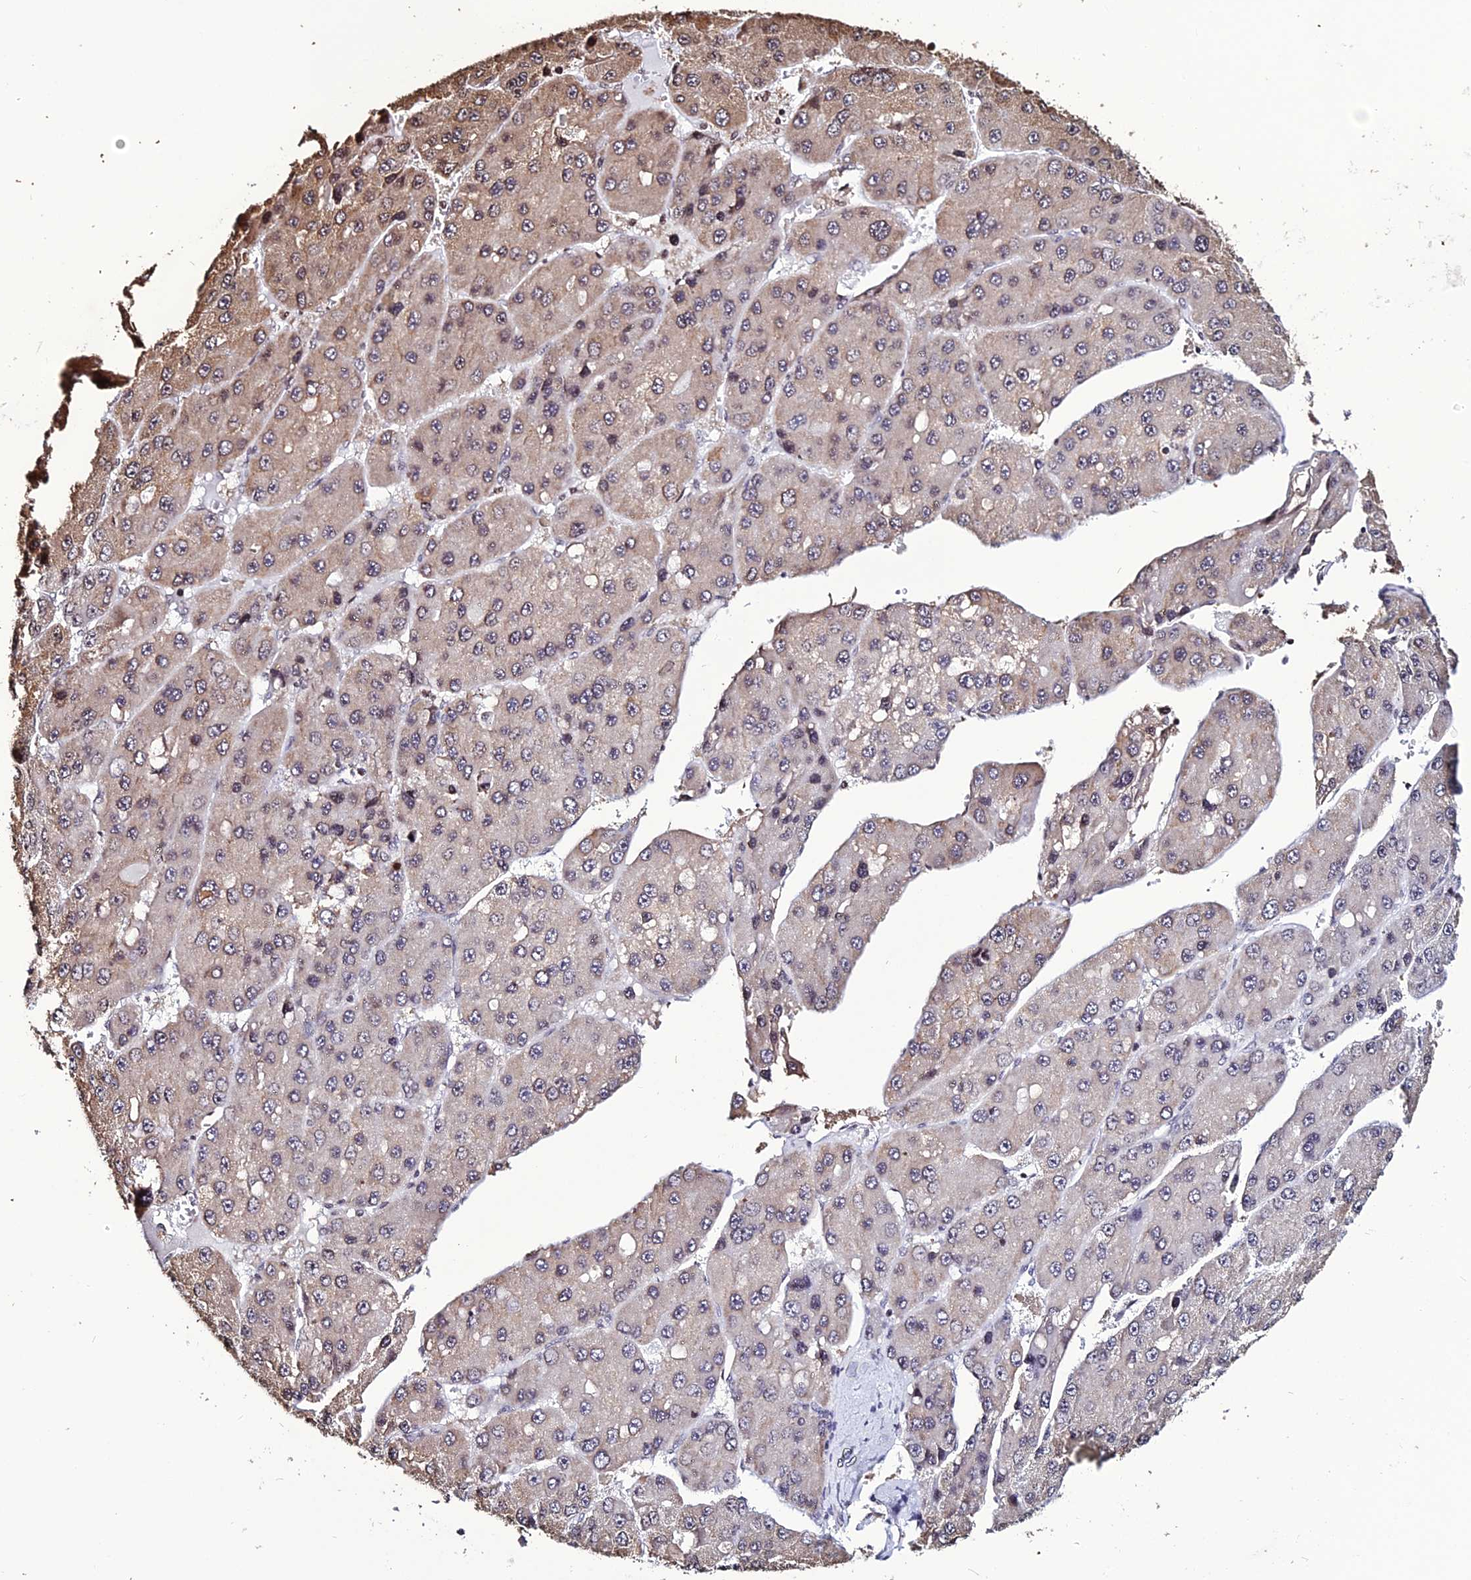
{"staining": {"intensity": "weak", "quantity": "25%-75%", "location": "cytoplasmic/membranous"}, "tissue": "liver cancer", "cell_type": "Tumor cells", "image_type": "cancer", "snomed": [{"axis": "morphology", "description": "Carcinoma, Hepatocellular, NOS"}, {"axis": "topography", "description": "Liver"}], "caption": "Protein expression analysis of human liver cancer (hepatocellular carcinoma) reveals weak cytoplasmic/membranous expression in about 25%-75% of tumor cells.", "gene": "MACROH2A2", "patient": {"sex": "female", "age": 73}}